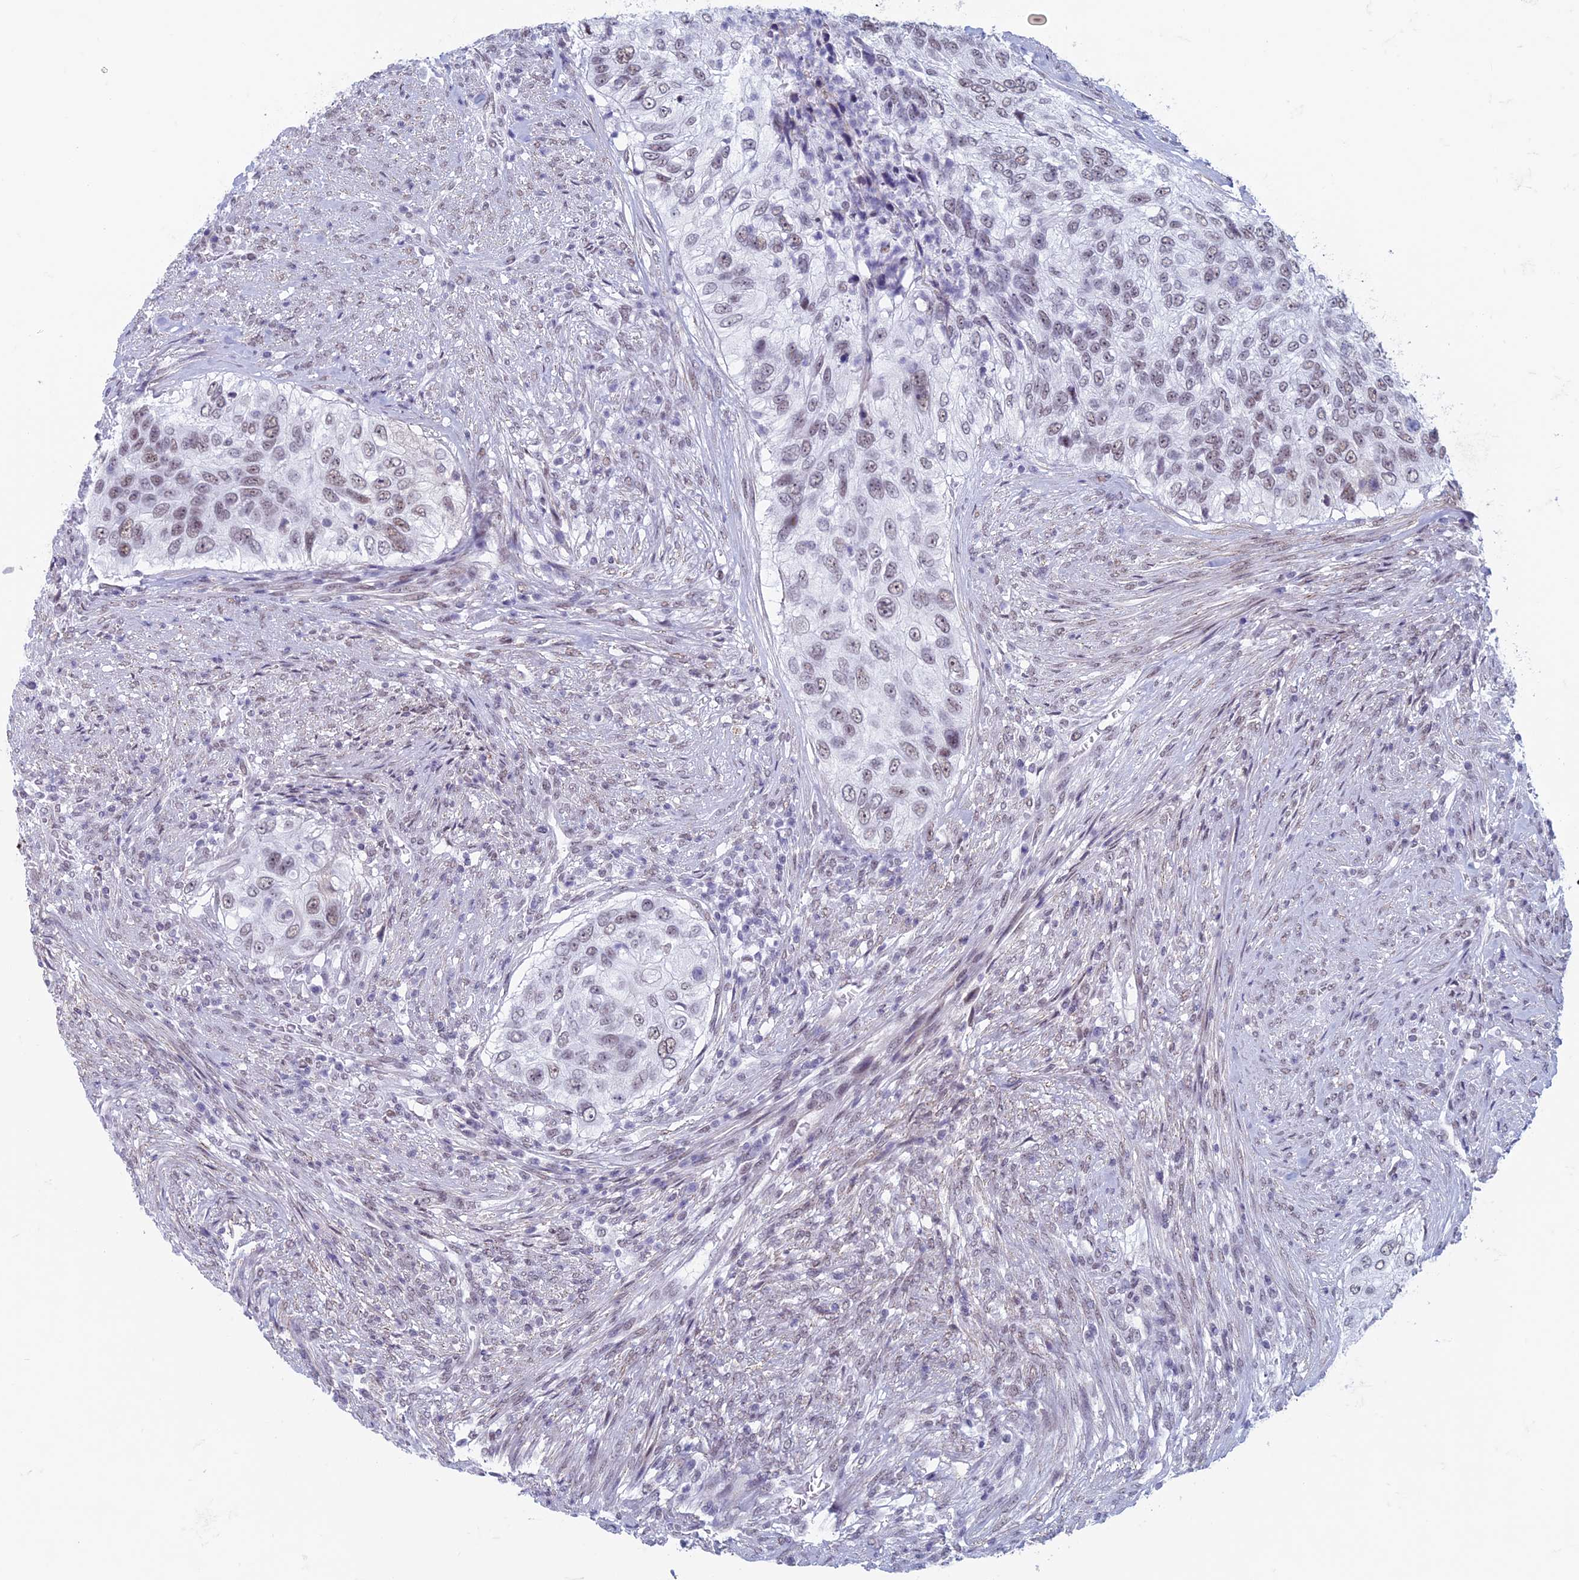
{"staining": {"intensity": "weak", "quantity": "25%-75%", "location": "nuclear"}, "tissue": "urothelial cancer", "cell_type": "Tumor cells", "image_type": "cancer", "snomed": [{"axis": "morphology", "description": "Urothelial carcinoma, High grade"}, {"axis": "topography", "description": "Urinary bladder"}], "caption": "Urothelial cancer stained with a protein marker shows weak staining in tumor cells.", "gene": "ASH2L", "patient": {"sex": "female", "age": 60}}